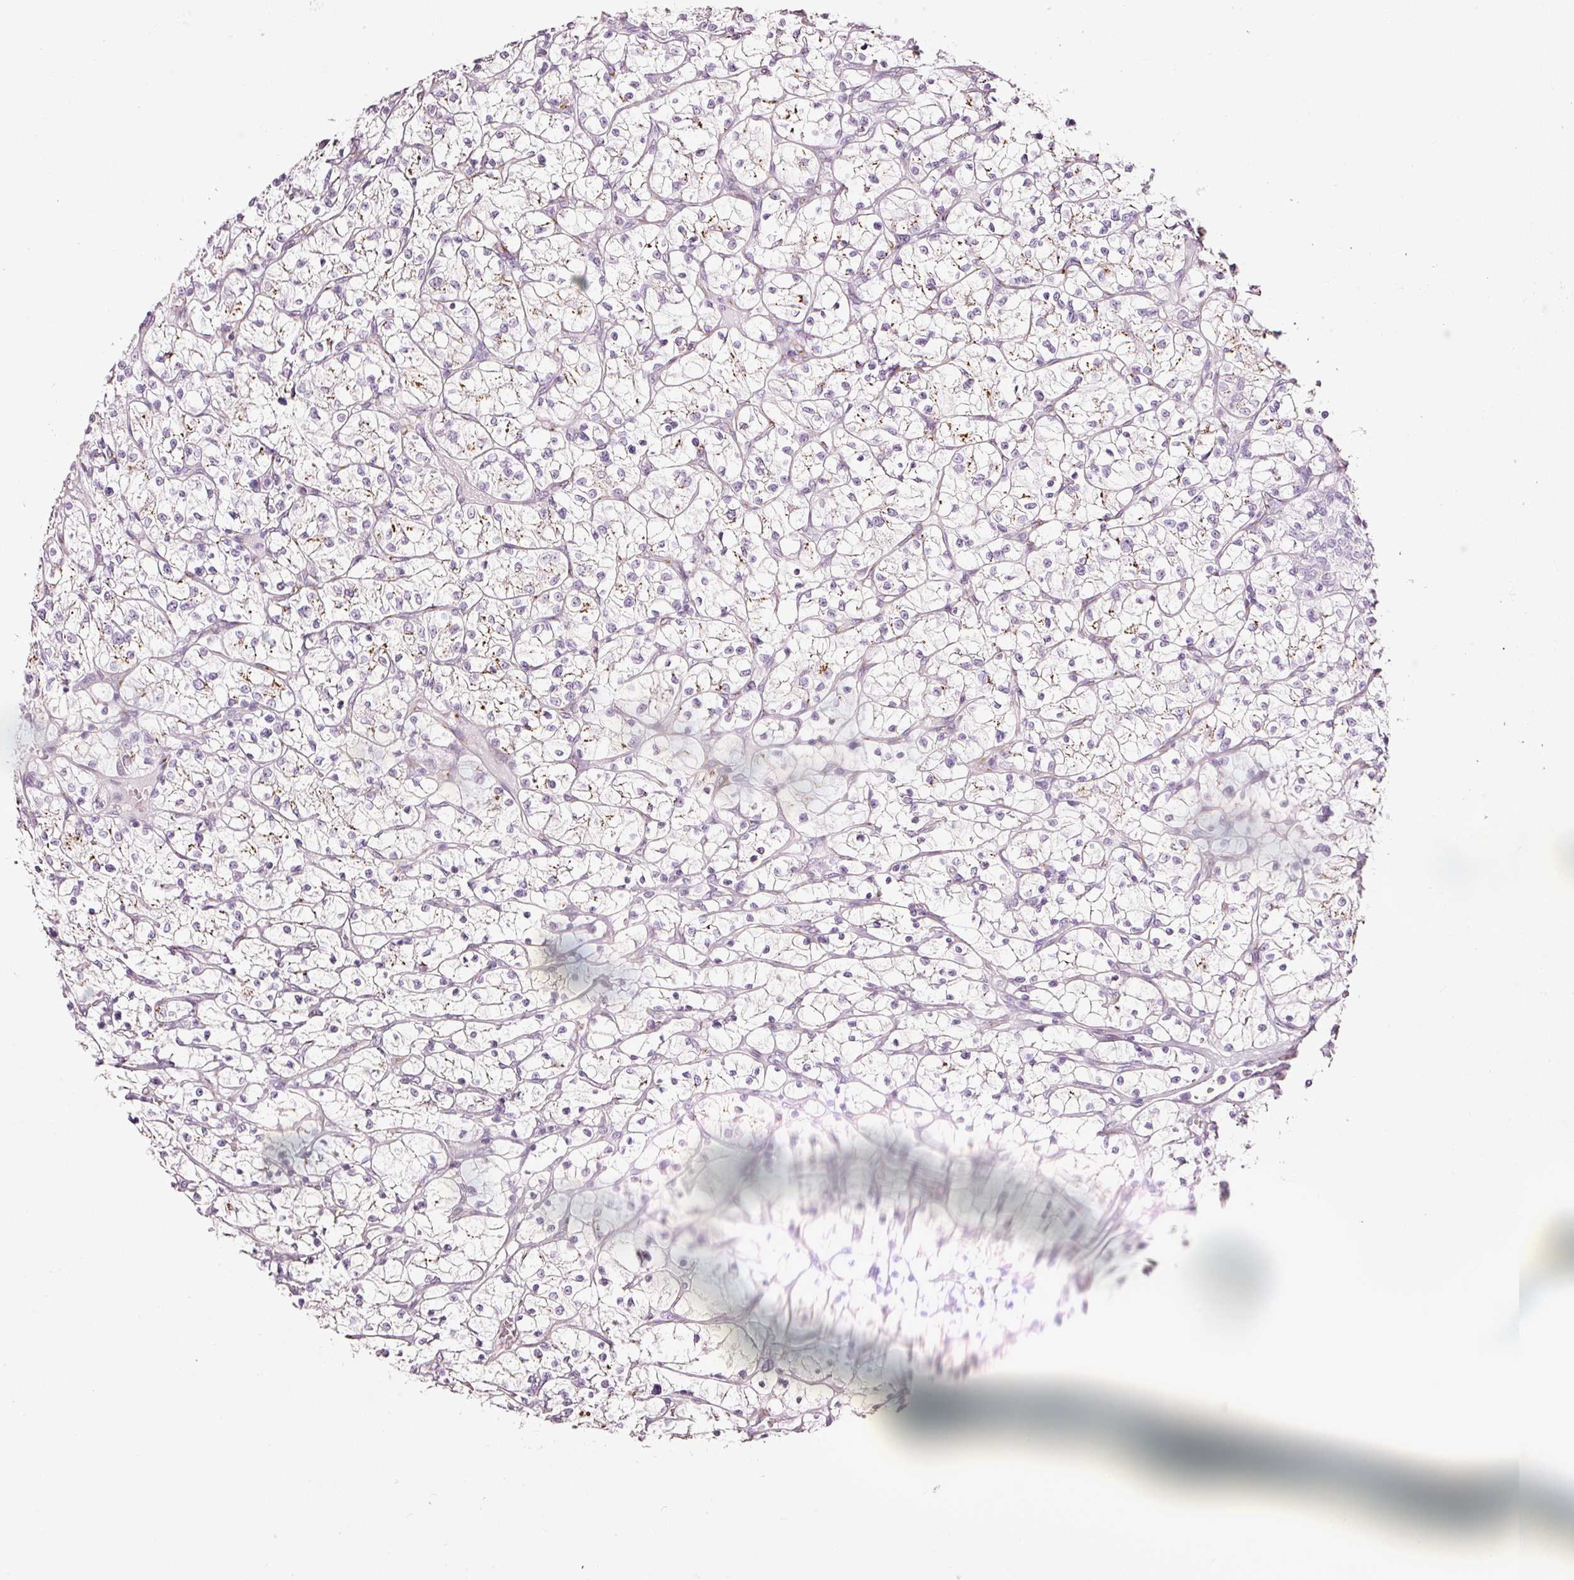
{"staining": {"intensity": "moderate", "quantity": "<25%", "location": "cytoplasmic/membranous"}, "tissue": "renal cancer", "cell_type": "Tumor cells", "image_type": "cancer", "snomed": [{"axis": "morphology", "description": "Adenocarcinoma, NOS"}, {"axis": "topography", "description": "Kidney"}], "caption": "Adenocarcinoma (renal) stained for a protein (brown) displays moderate cytoplasmic/membranous positive expression in about <25% of tumor cells.", "gene": "SDF4", "patient": {"sex": "female", "age": 64}}